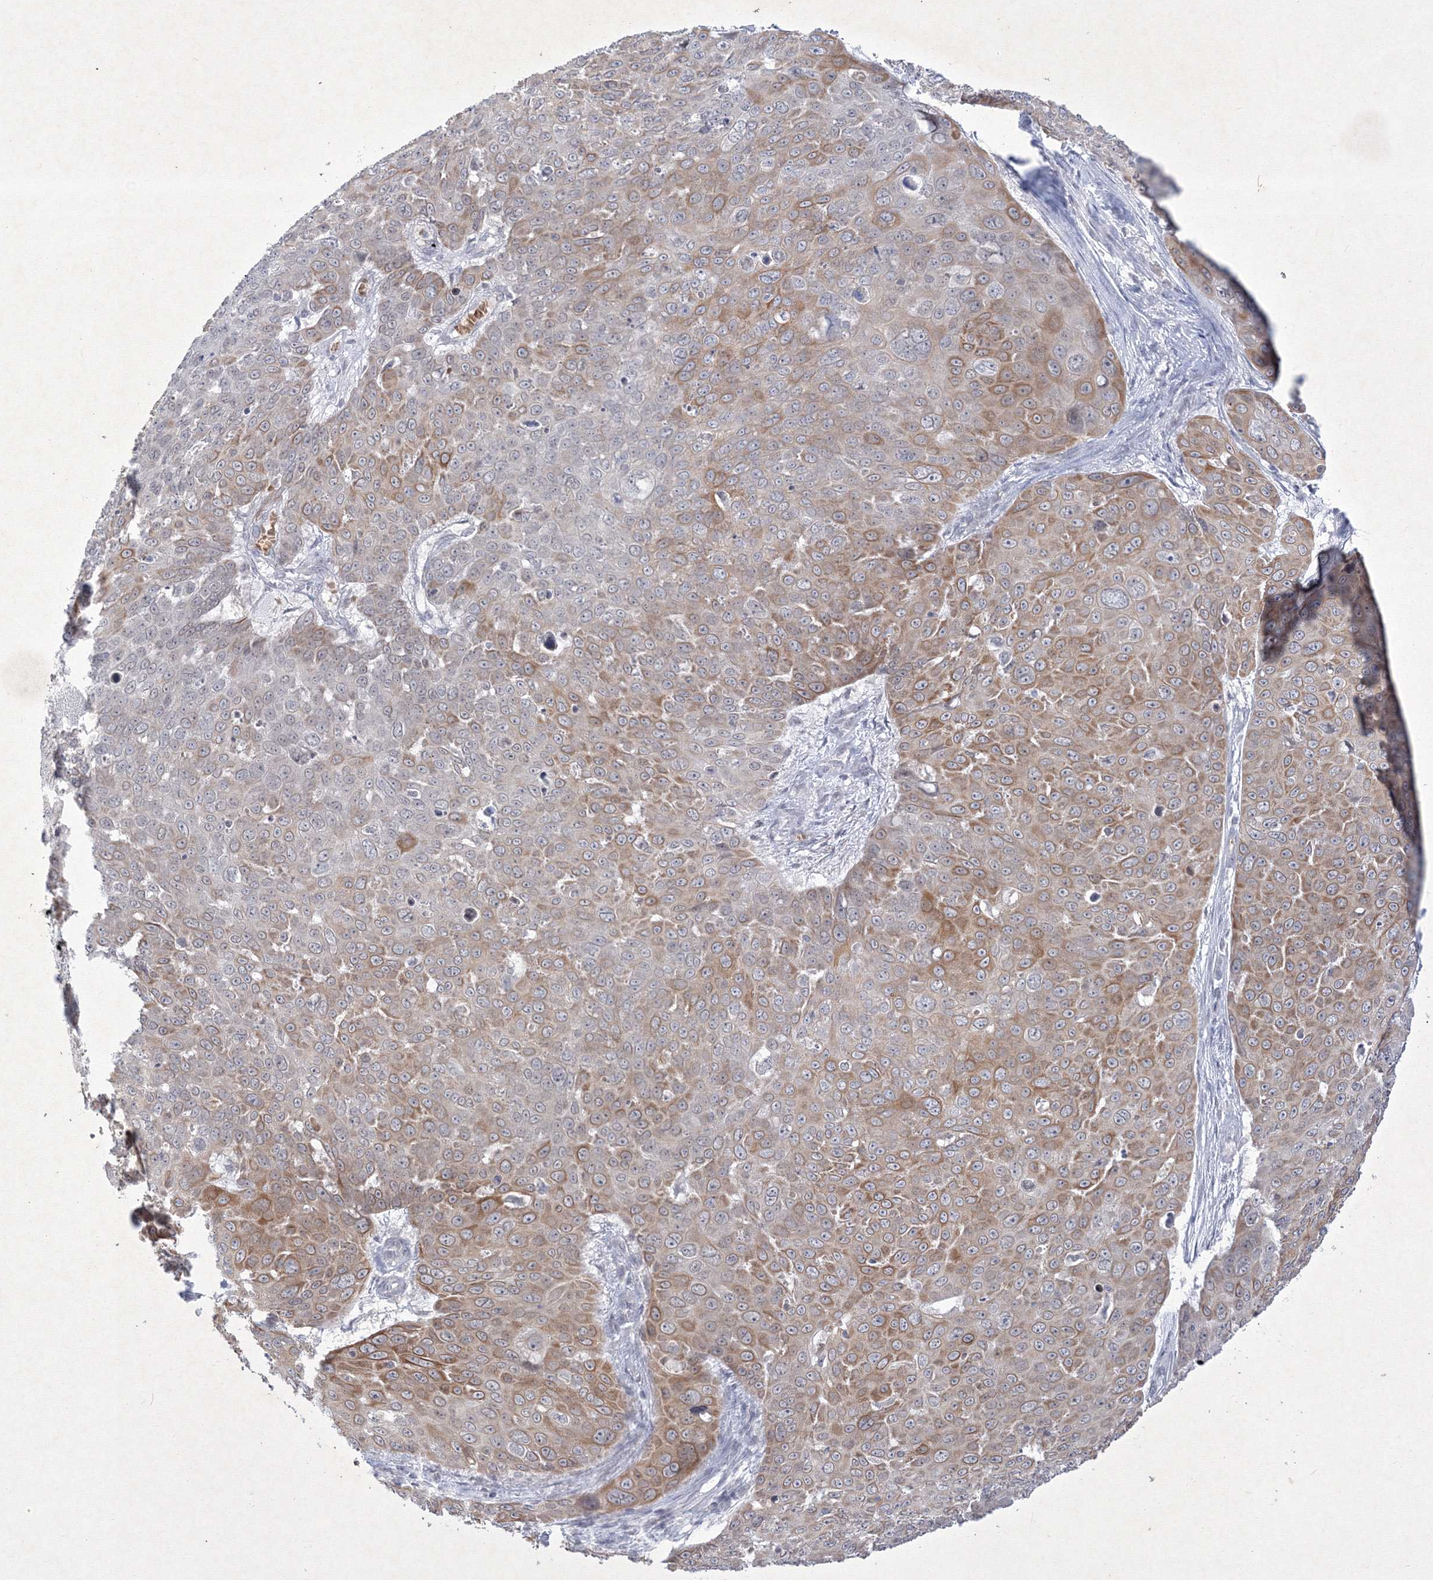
{"staining": {"intensity": "moderate", "quantity": "25%-75%", "location": "cytoplasmic/membranous"}, "tissue": "skin cancer", "cell_type": "Tumor cells", "image_type": "cancer", "snomed": [{"axis": "morphology", "description": "Squamous cell carcinoma, NOS"}, {"axis": "topography", "description": "Skin"}], "caption": "A brown stain highlights moderate cytoplasmic/membranous expression of a protein in human skin cancer tumor cells.", "gene": "NXPE3", "patient": {"sex": "male", "age": 71}}